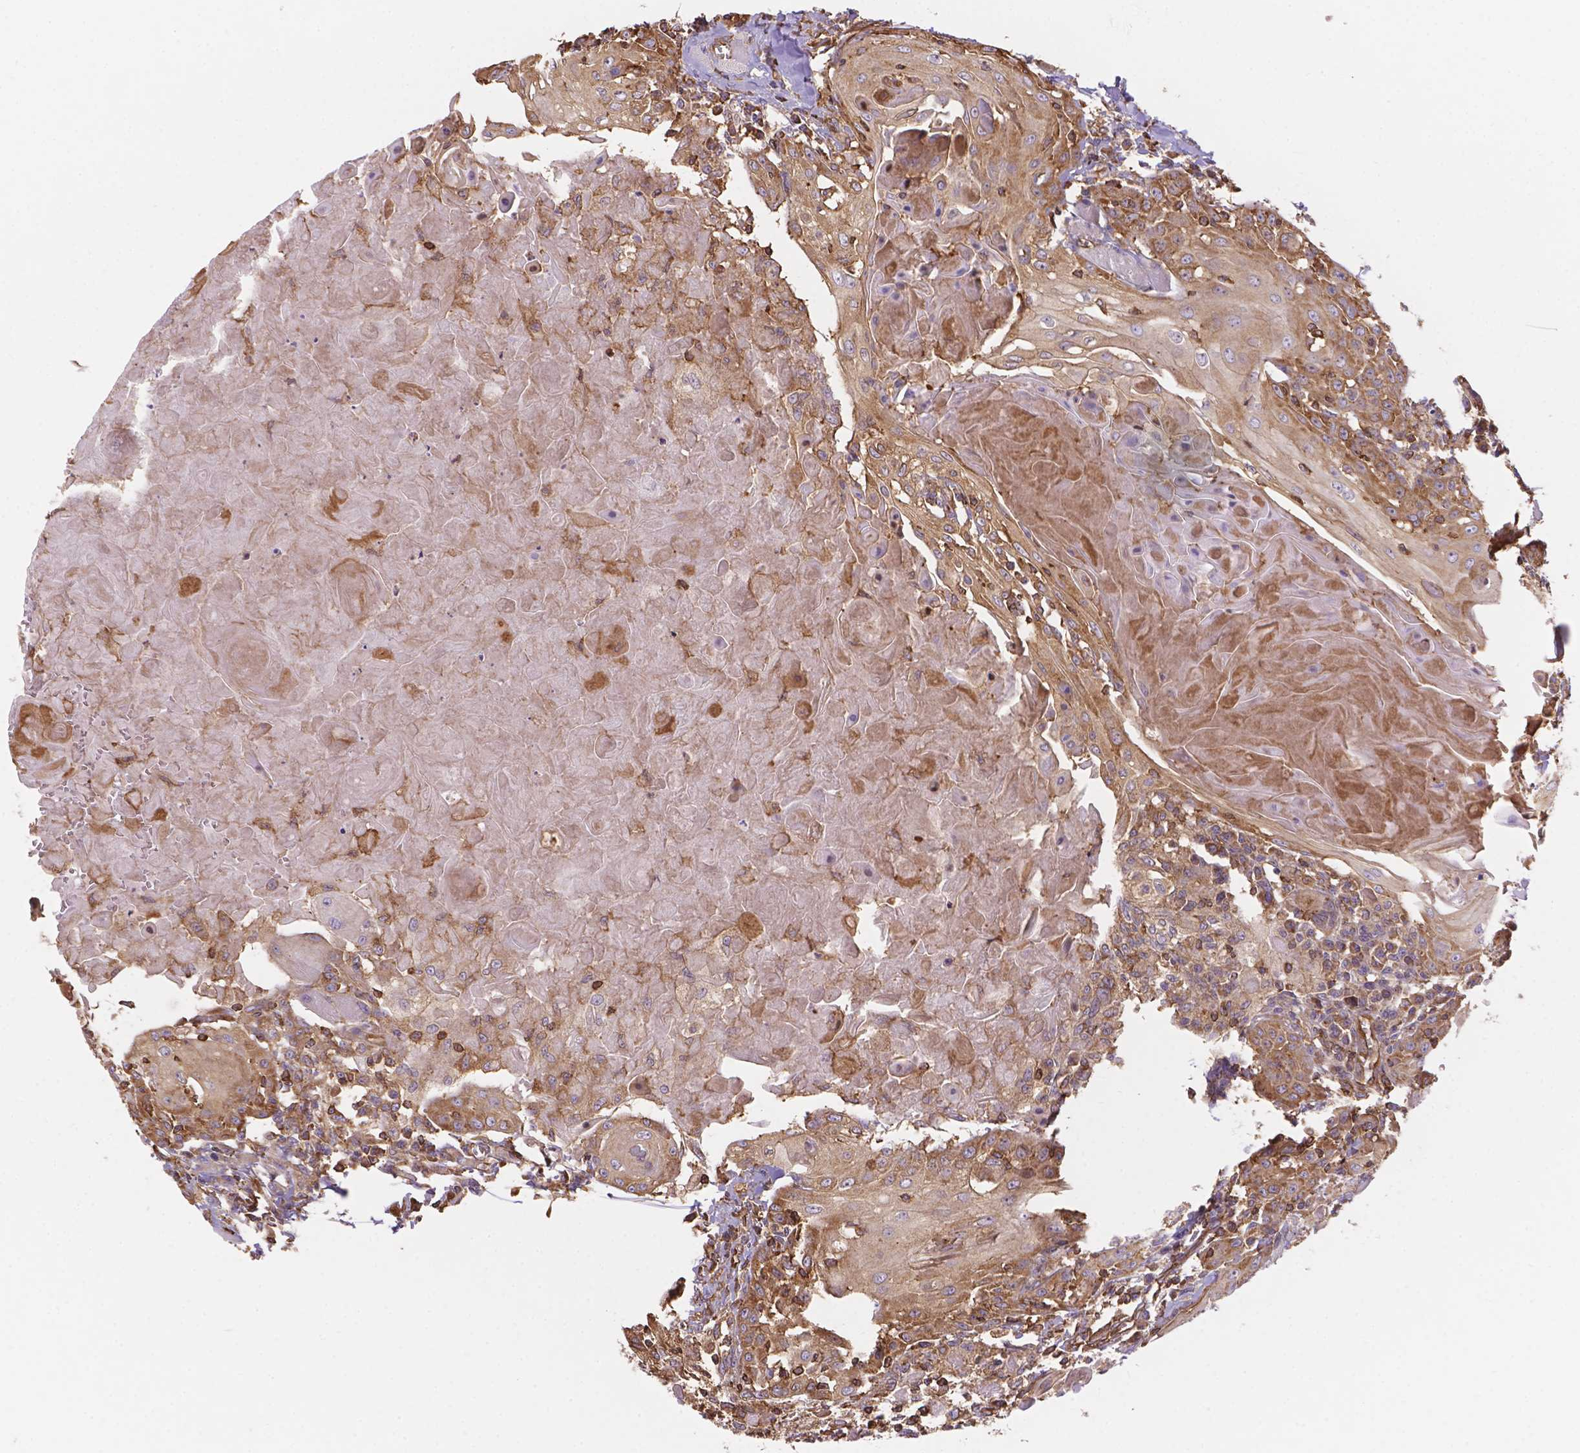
{"staining": {"intensity": "moderate", "quantity": "25%-75%", "location": "cytoplasmic/membranous"}, "tissue": "head and neck cancer", "cell_type": "Tumor cells", "image_type": "cancer", "snomed": [{"axis": "morphology", "description": "Squamous cell carcinoma, NOS"}, {"axis": "topography", "description": "Head-Neck"}], "caption": "Head and neck cancer (squamous cell carcinoma) stained with DAB (3,3'-diaminobenzidine) IHC demonstrates medium levels of moderate cytoplasmic/membranous expression in approximately 25%-75% of tumor cells.", "gene": "DMWD", "patient": {"sex": "female", "age": 80}}